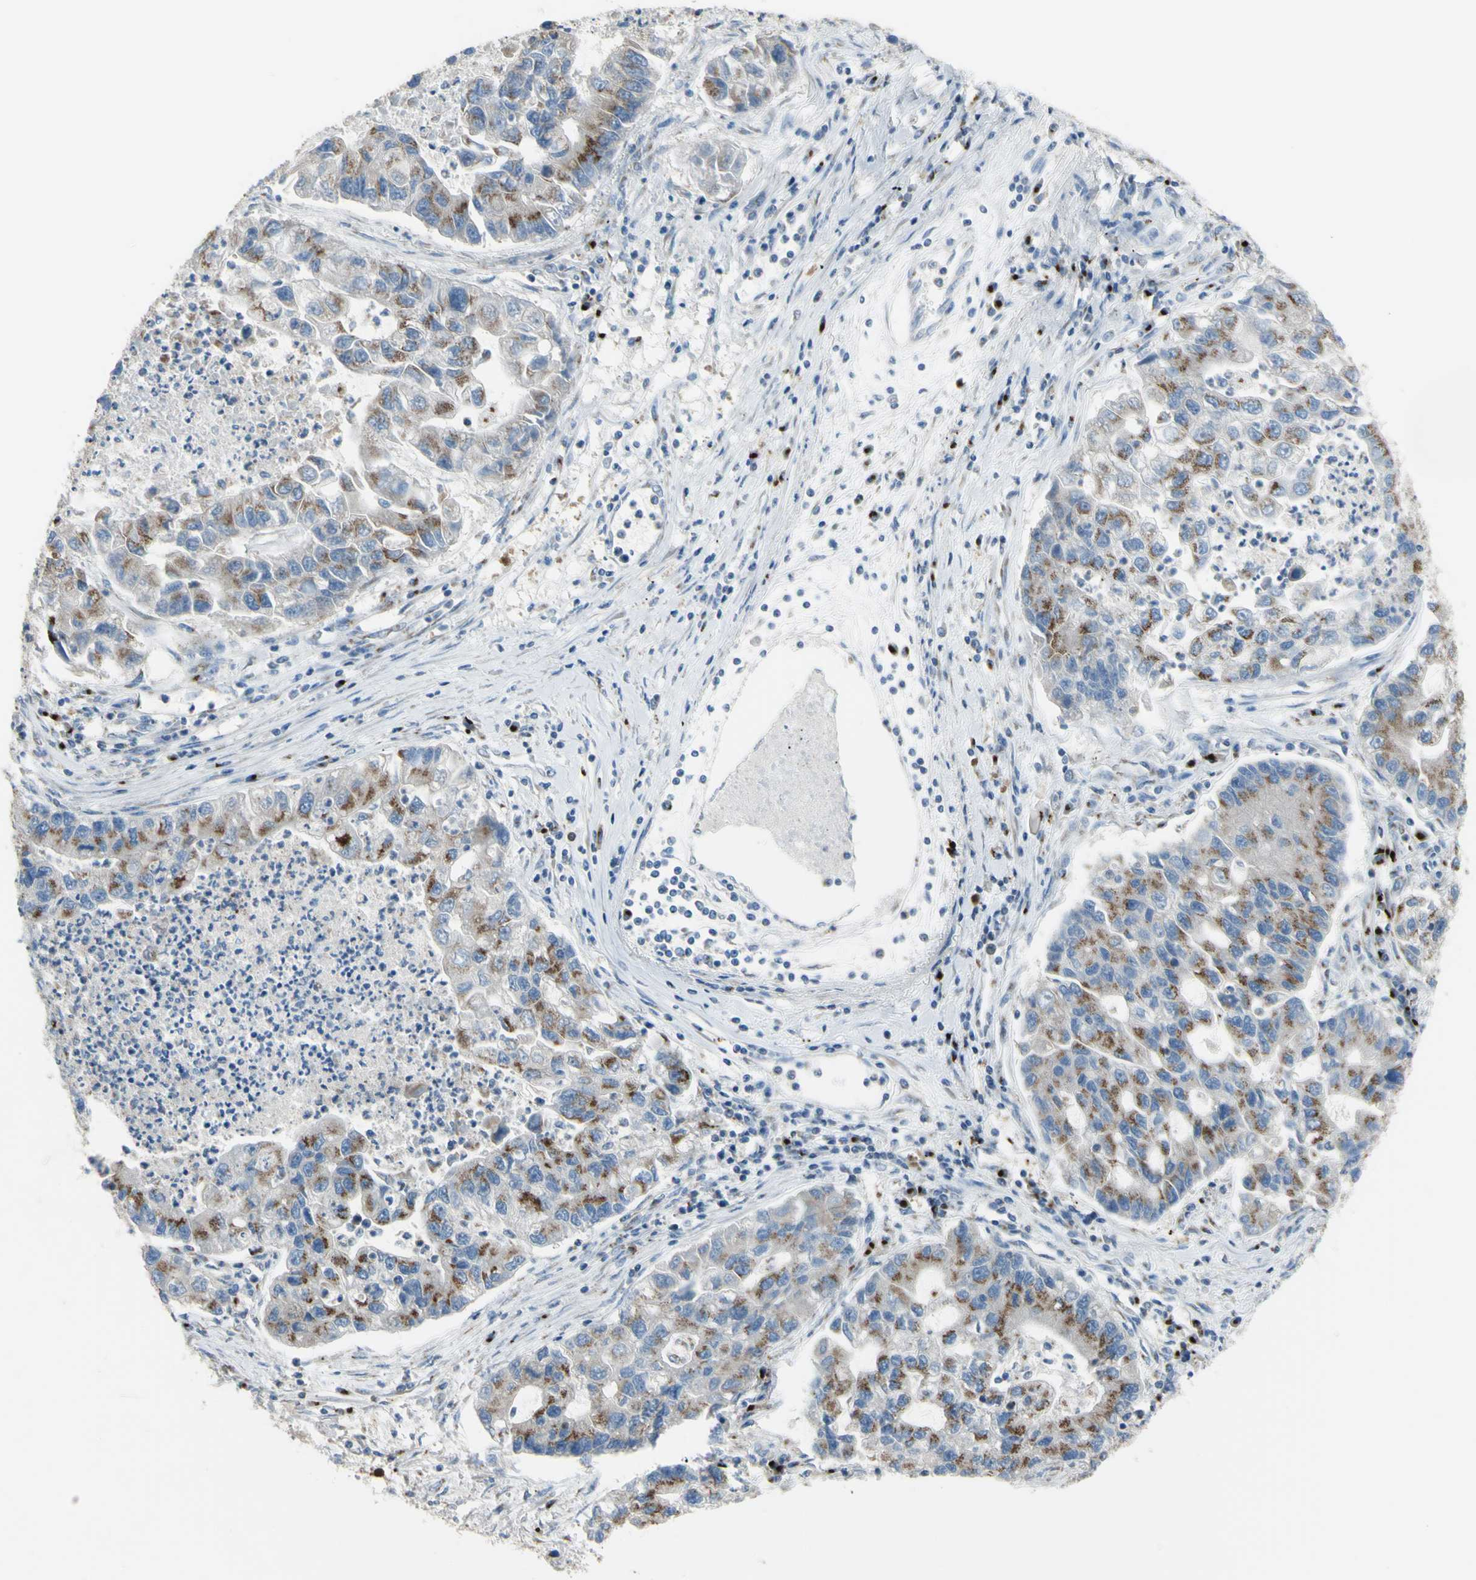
{"staining": {"intensity": "moderate", "quantity": "25%-75%", "location": "cytoplasmic/membranous"}, "tissue": "lung cancer", "cell_type": "Tumor cells", "image_type": "cancer", "snomed": [{"axis": "morphology", "description": "Adenocarcinoma, NOS"}, {"axis": "topography", "description": "Lung"}], "caption": "Adenocarcinoma (lung) stained with a brown dye exhibits moderate cytoplasmic/membranous positive expression in about 25%-75% of tumor cells.", "gene": "B4GALT3", "patient": {"sex": "female", "age": 51}}